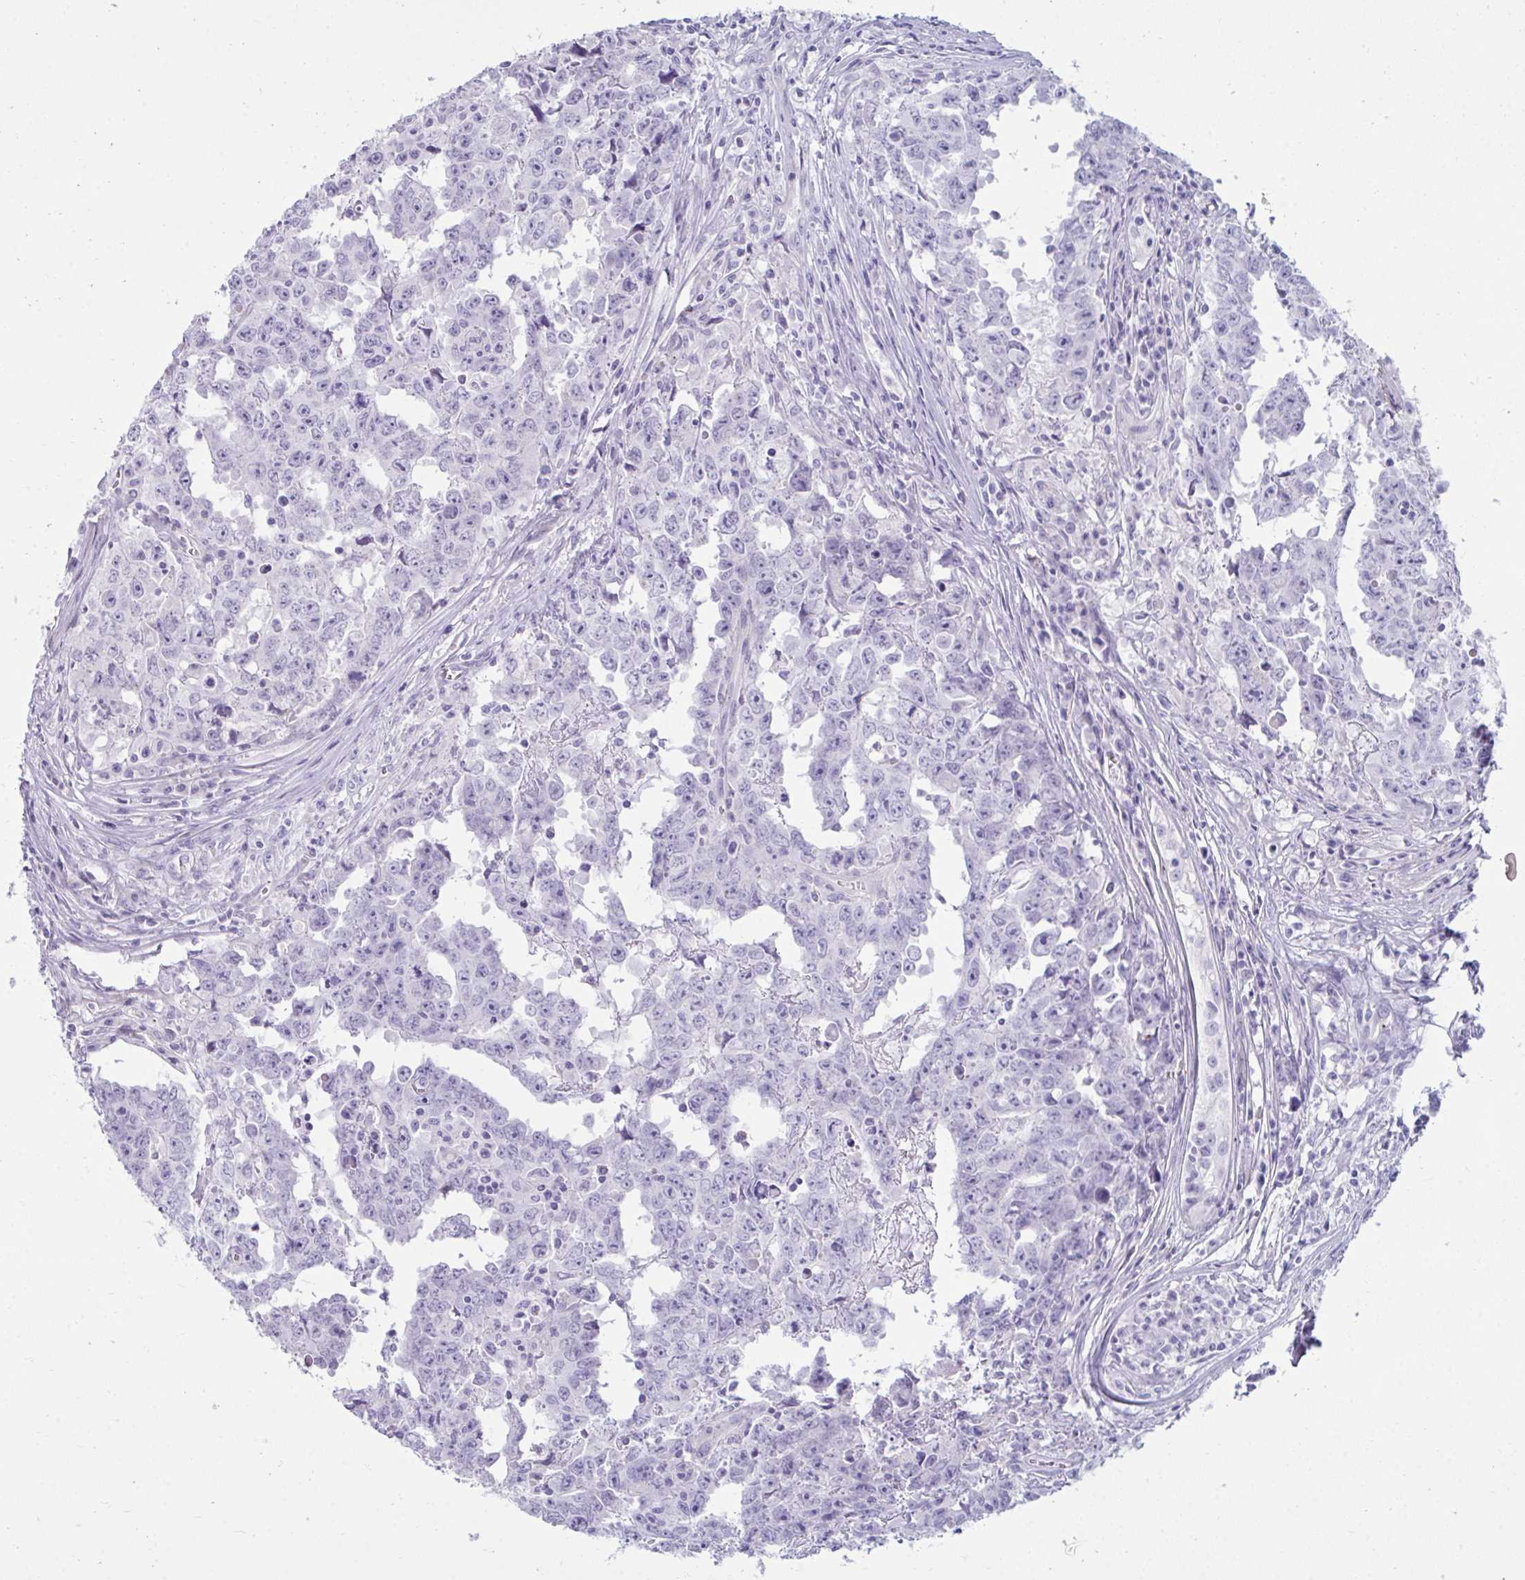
{"staining": {"intensity": "negative", "quantity": "none", "location": "none"}, "tissue": "testis cancer", "cell_type": "Tumor cells", "image_type": "cancer", "snomed": [{"axis": "morphology", "description": "Carcinoma, Embryonal, NOS"}, {"axis": "topography", "description": "Testis"}], "caption": "Tumor cells show no significant protein staining in testis embryonal carcinoma.", "gene": "UBL3", "patient": {"sex": "male", "age": 22}}